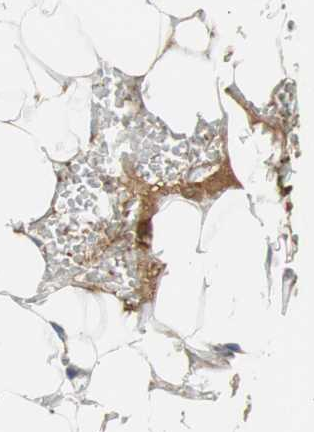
{"staining": {"intensity": "moderate", "quantity": ">75%", "location": "cytoplasmic/membranous"}, "tissue": "adipose tissue", "cell_type": "Adipocytes", "image_type": "normal", "snomed": [{"axis": "morphology", "description": "Normal tissue, NOS"}, {"axis": "topography", "description": "Peripheral nerve tissue"}], "caption": "An image of human adipose tissue stained for a protein shows moderate cytoplasmic/membranous brown staining in adipocytes.", "gene": "C4A", "patient": {"sex": "male", "age": 70}}